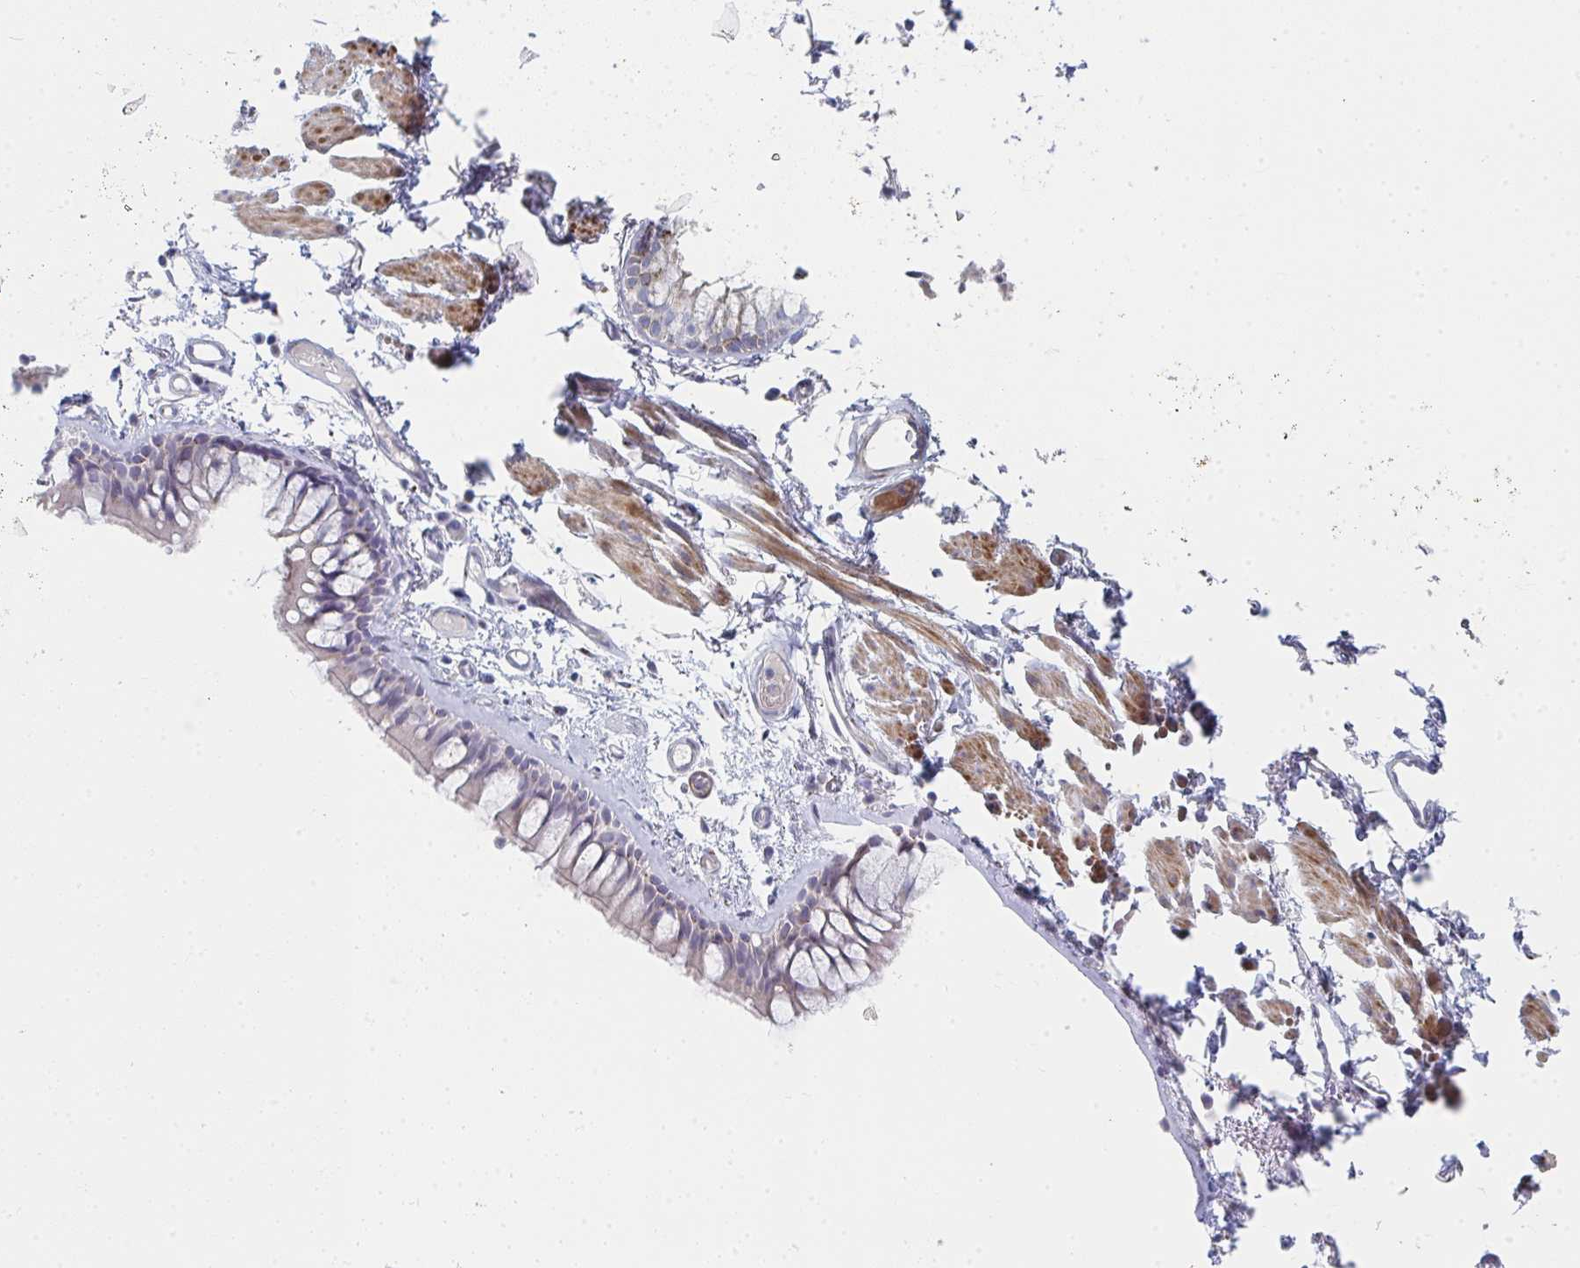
{"staining": {"intensity": "weak", "quantity": "<25%", "location": "cytoplasmic/membranous"}, "tissue": "bronchus", "cell_type": "Respiratory epithelial cells", "image_type": "normal", "snomed": [{"axis": "morphology", "description": "Normal tissue, NOS"}, {"axis": "topography", "description": "Cartilage tissue"}, {"axis": "topography", "description": "Bronchus"}], "caption": "Respiratory epithelial cells show no significant protein staining in unremarkable bronchus. (DAB IHC with hematoxylin counter stain).", "gene": "PSMG1", "patient": {"sex": "female", "age": 79}}